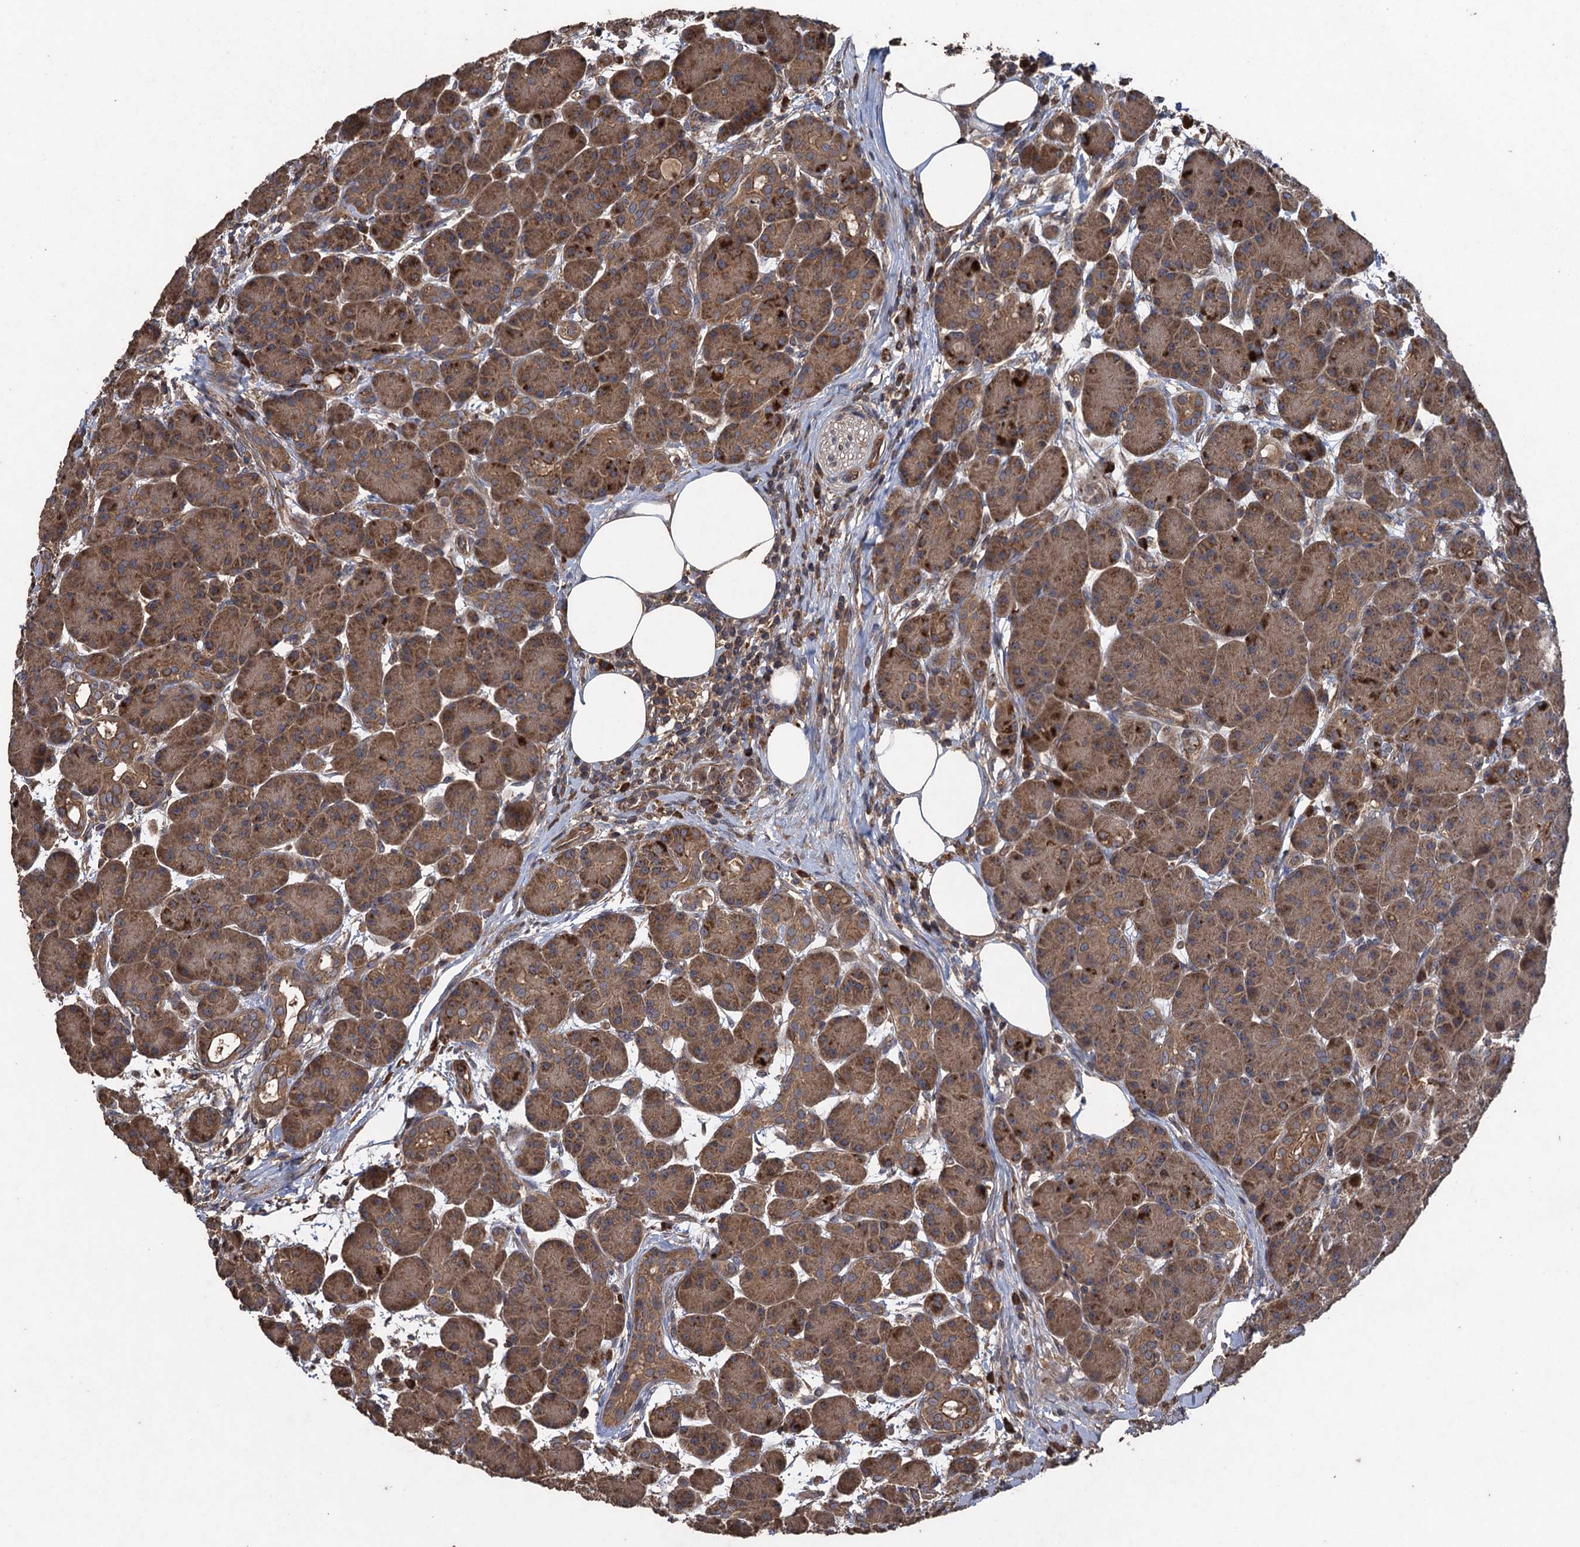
{"staining": {"intensity": "moderate", "quantity": ">75%", "location": "cytoplasmic/membranous"}, "tissue": "pancreas", "cell_type": "Exocrine glandular cells", "image_type": "normal", "snomed": [{"axis": "morphology", "description": "Normal tissue, NOS"}, {"axis": "topography", "description": "Pancreas"}], "caption": "A high-resolution image shows immunohistochemistry (IHC) staining of normal pancreas, which displays moderate cytoplasmic/membranous expression in about >75% of exocrine glandular cells. The staining was performed using DAB, with brown indicating positive protein expression. Nuclei are stained blue with hematoxylin.", "gene": "TXNDC11", "patient": {"sex": "male", "age": 63}}